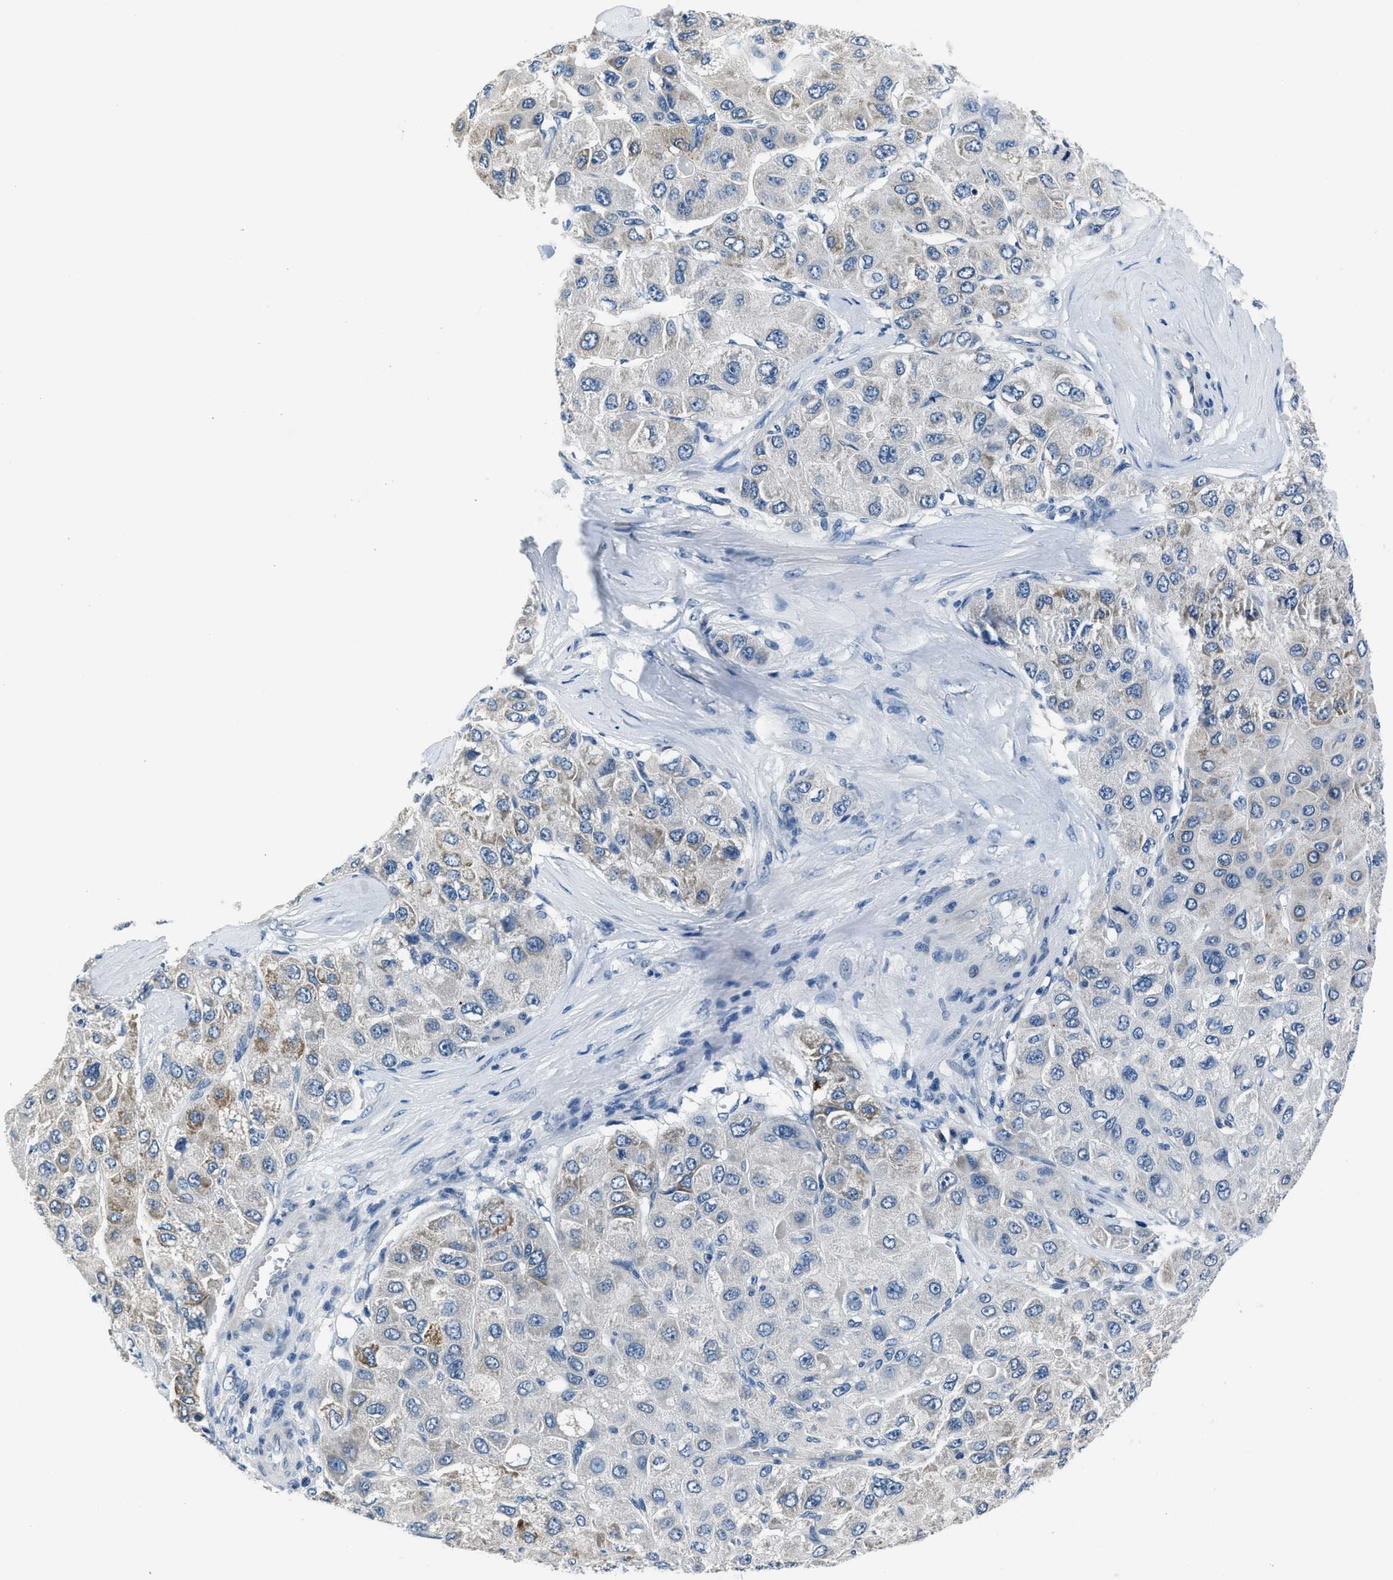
{"staining": {"intensity": "moderate", "quantity": "25%-75%", "location": "cytoplasmic/membranous"}, "tissue": "liver cancer", "cell_type": "Tumor cells", "image_type": "cancer", "snomed": [{"axis": "morphology", "description": "Carcinoma, Hepatocellular, NOS"}, {"axis": "topography", "description": "Liver"}], "caption": "Immunohistochemical staining of human liver hepatocellular carcinoma demonstrates medium levels of moderate cytoplasmic/membranous staining in approximately 25%-75% of tumor cells.", "gene": "GJA3", "patient": {"sex": "male", "age": 80}}